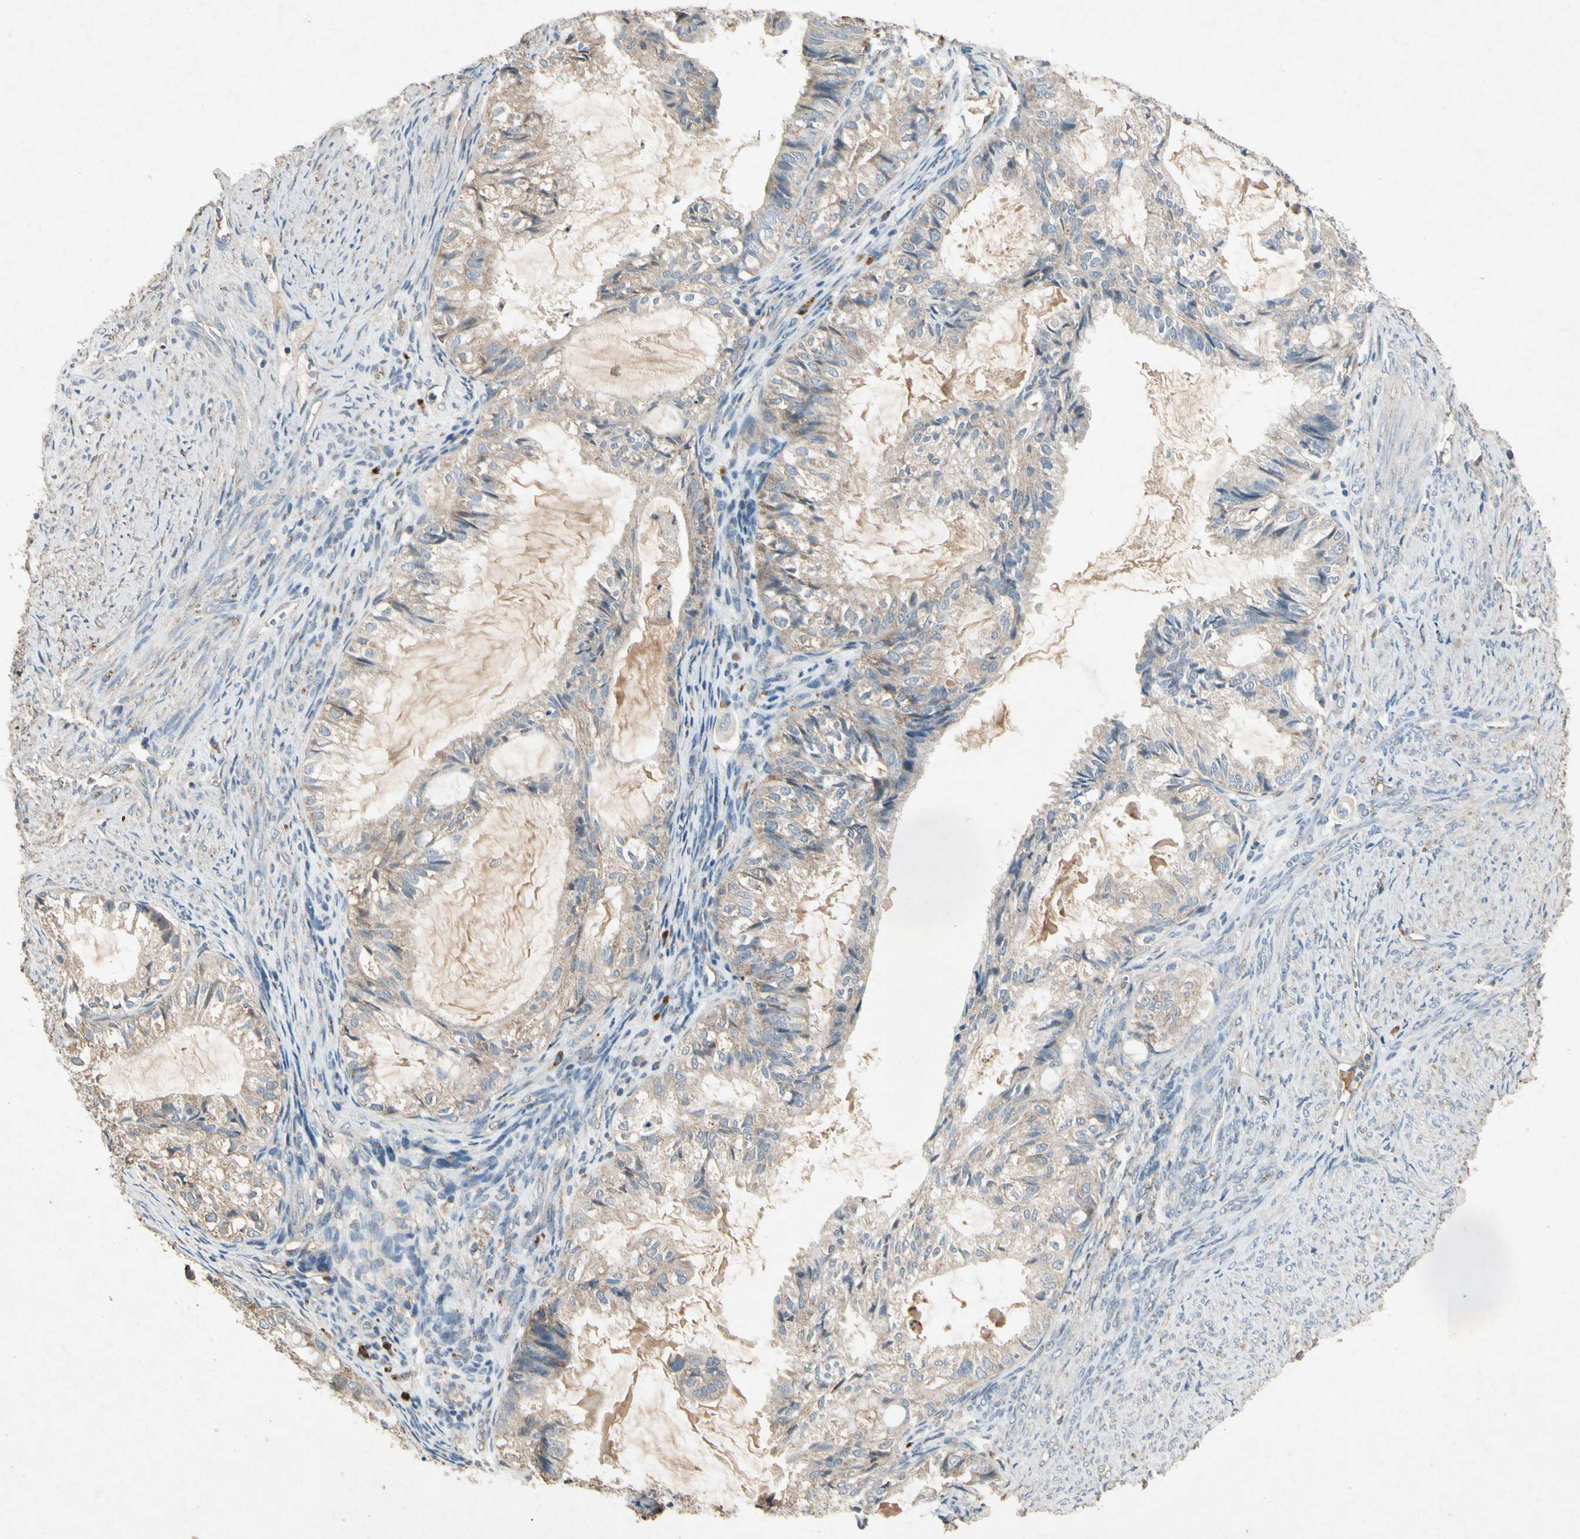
{"staining": {"intensity": "weak", "quantity": ">75%", "location": "cytoplasmic/membranous"}, "tissue": "cervical cancer", "cell_type": "Tumor cells", "image_type": "cancer", "snomed": [{"axis": "morphology", "description": "Normal tissue, NOS"}, {"axis": "morphology", "description": "Adenocarcinoma, NOS"}, {"axis": "topography", "description": "Cervix"}, {"axis": "topography", "description": "Endometrium"}], "caption": "Brown immunohistochemical staining in human cervical adenocarcinoma displays weak cytoplasmic/membranous positivity in approximately >75% of tumor cells.", "gene": "GPLD1", "patient": {"sex": "female", "age": 86}}